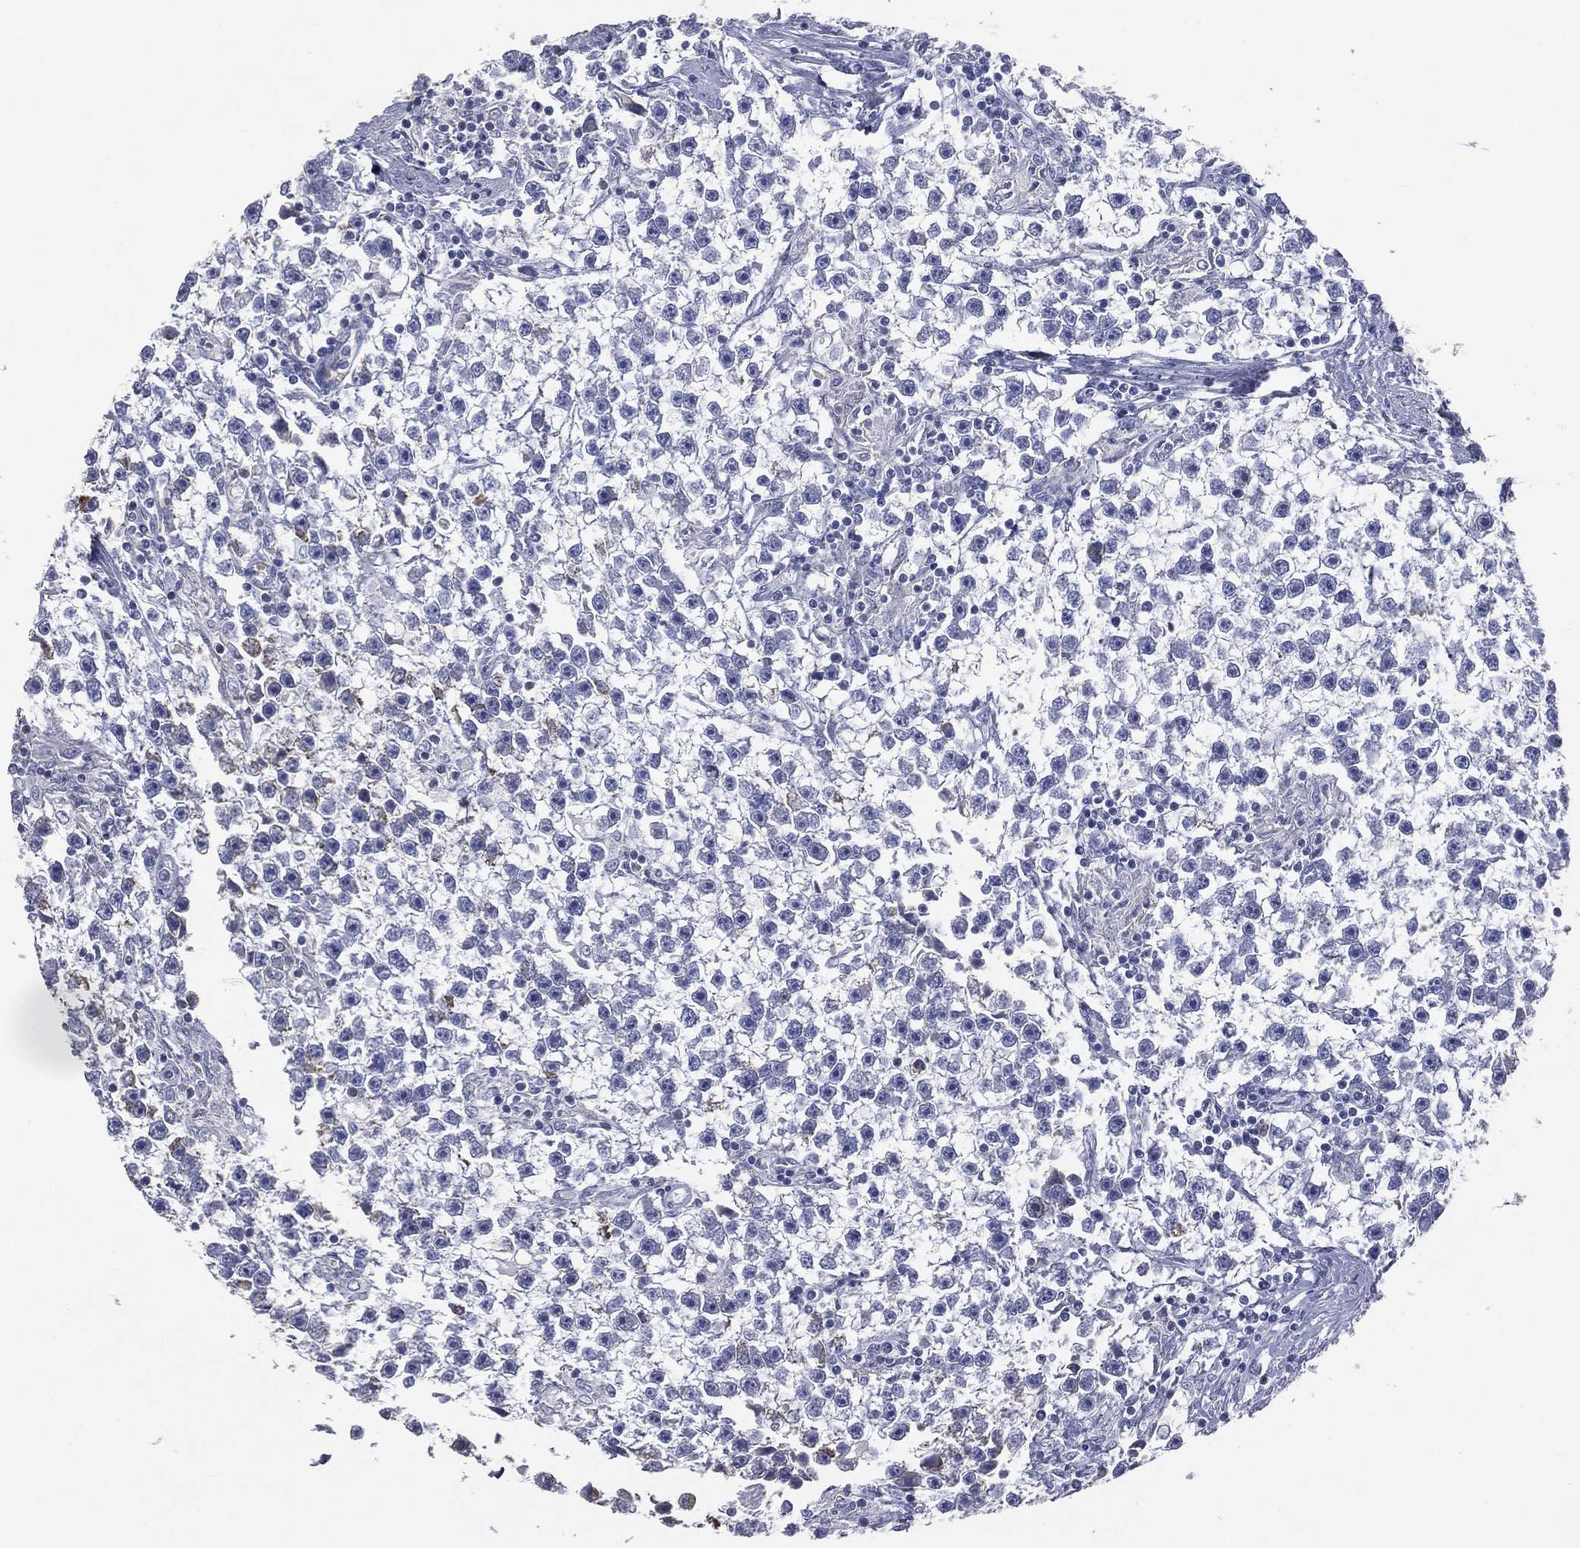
{"staining": {"intensity": "negative", "quantity": "none", "location": "none"}, "tissue": "testis cancer", "cell_type": "Tumor cells", "image_type": "cancer", "snomed": [{"axis": "morphology", "description": "Seminoma, NOS"}, {"axis": "topography", "description": "Testis"}], "caption": "A micrograph of testis cancer stained for a protein exhibits no brown staining in tumor cells.", "gene": "ESX1", "patient": {"sex": "male", "age": 59}}